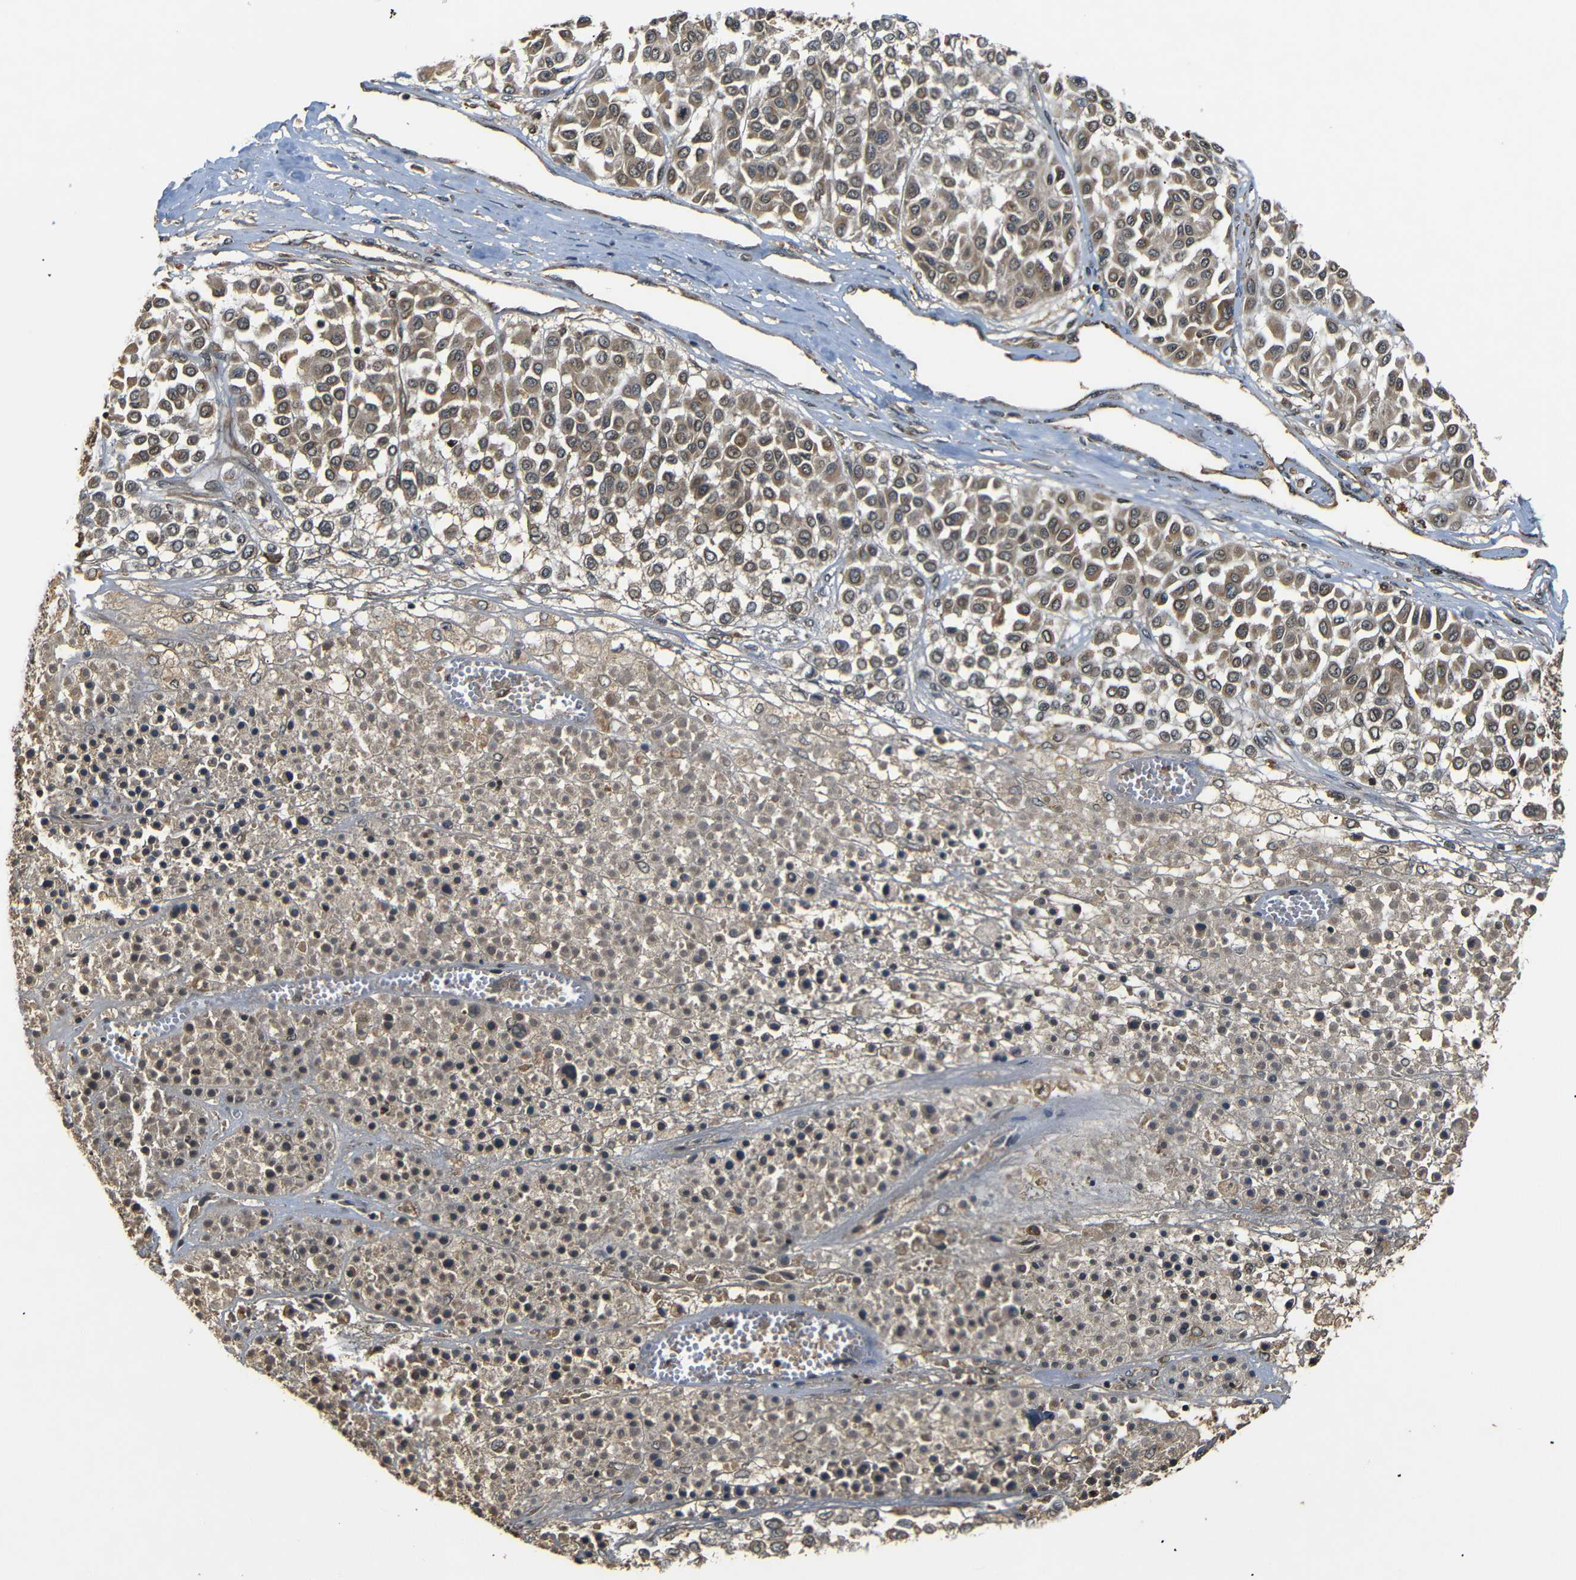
{"staining": {"intensity": "moderate", "quantity": ">75%", "location": "cytoplasmic/membranous"}, "tissue": "melanoma", "cell_type": "Tumor cells", "image_type": "cancer", "snomed": [{"axis": "morphology", "description": "Malignant melanoma, Metastatic site"}, {"axis": "topography", "description": "Soft tissue"}], "caption": "DAB immunohistochemical staining of melanoma exhibits moderate cytoplasmic/membranous protein expression in about >75% of tumor cells.", "gene": "TANK", "patient": {"sex": "male", "age": 41}}